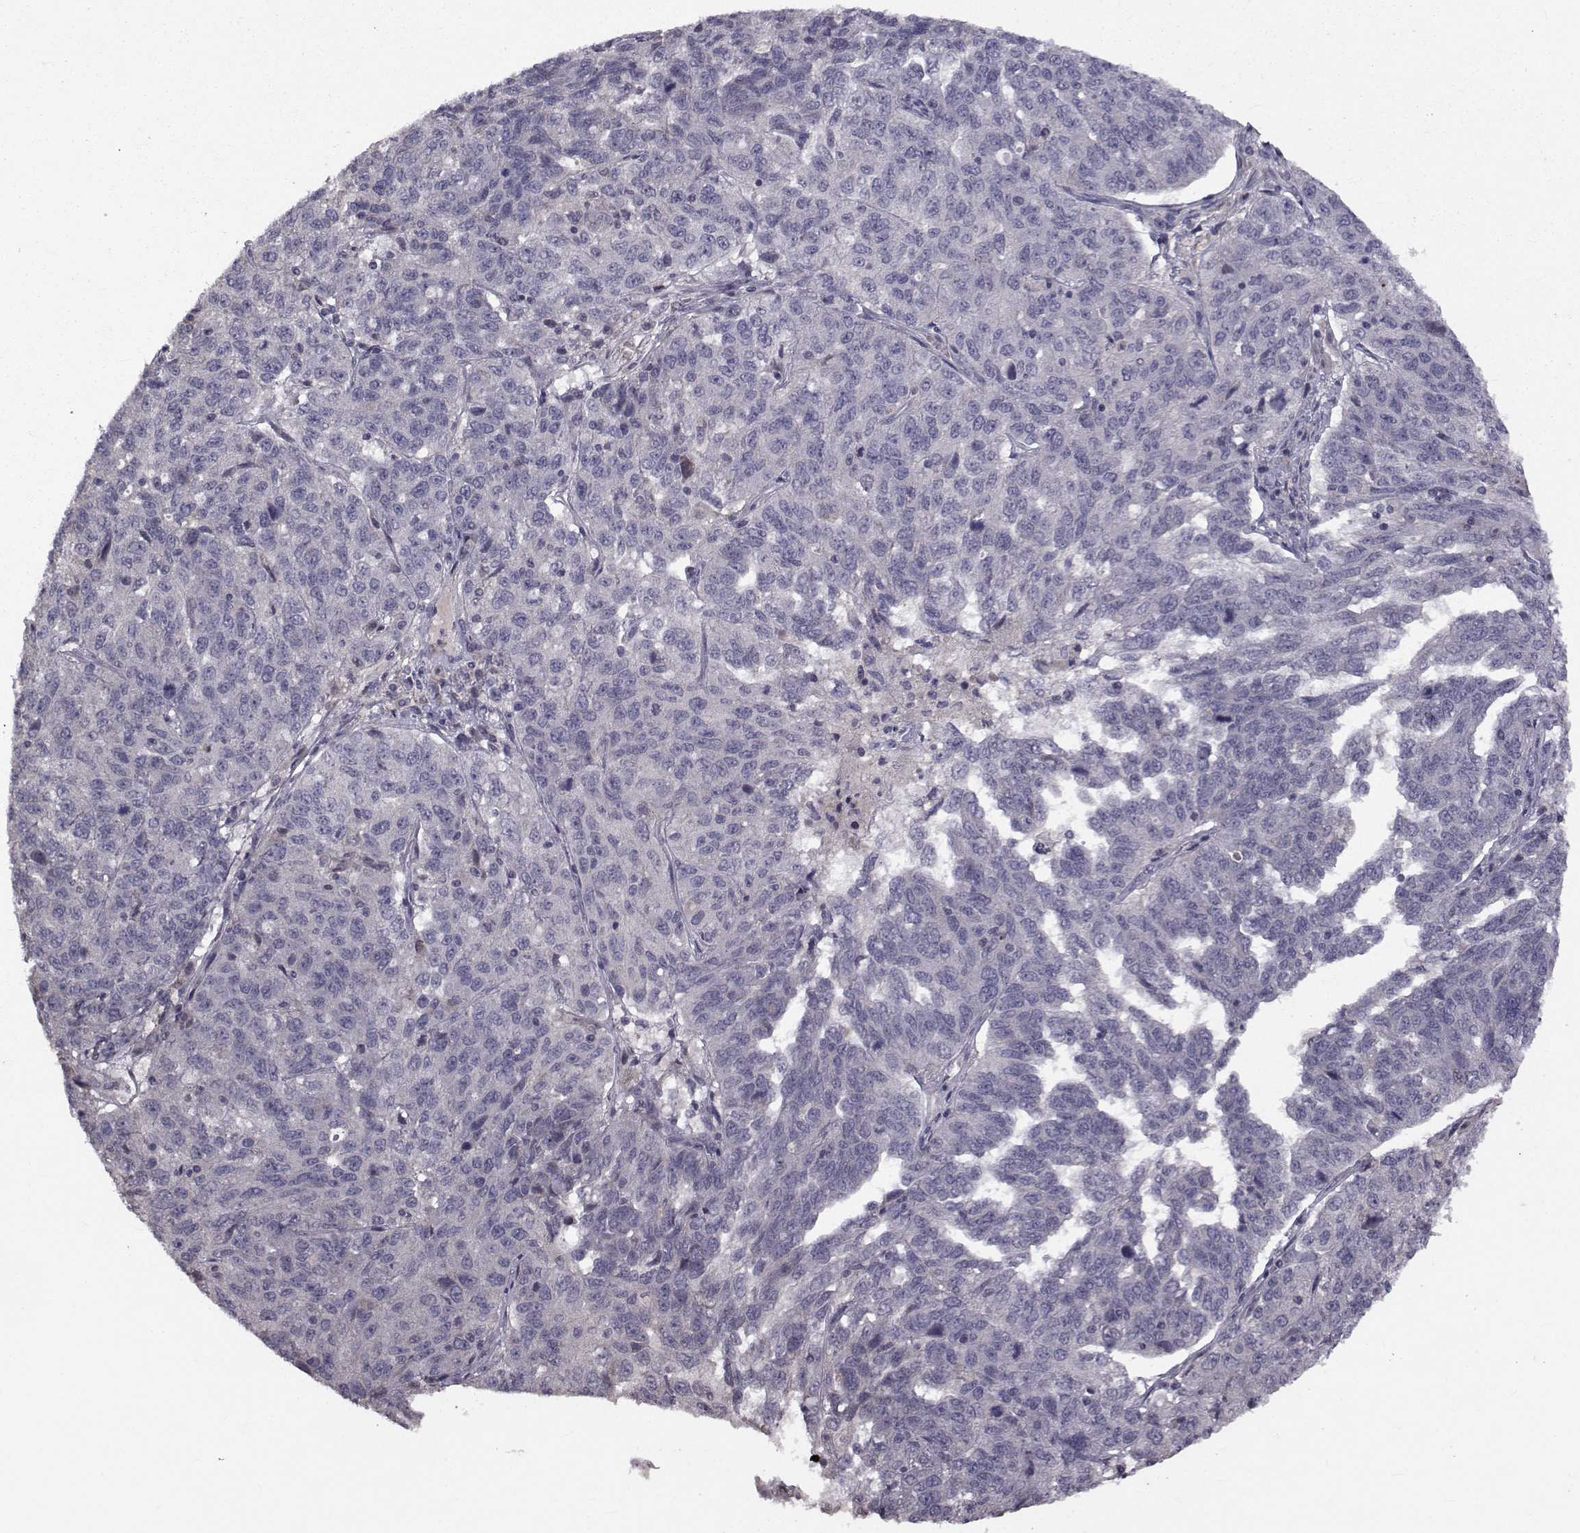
{"staining": {"intensity": "negative", "quantity": "none", "location": "none"}, "tissue": "ovarian cancer", "cell_type": "Tumor cells", "image_type": "cancer", "snomed": [{"axis": "morphology", "description": "Cystadenocarcinoma, serous, NOS"}, {"axis": "topography", "description": "Ovary"}], "caption": "High magnification brightfield microscopy of ovarian serous cystadenocarcinoma stained with DAB (3,3'-diaminobenzidine) (brown) and counterstained with hematoxylin (blue): tumor cells show no significant positivity.", "gene": "FDXR", "patient": {"sex": "female", "age": 71}}